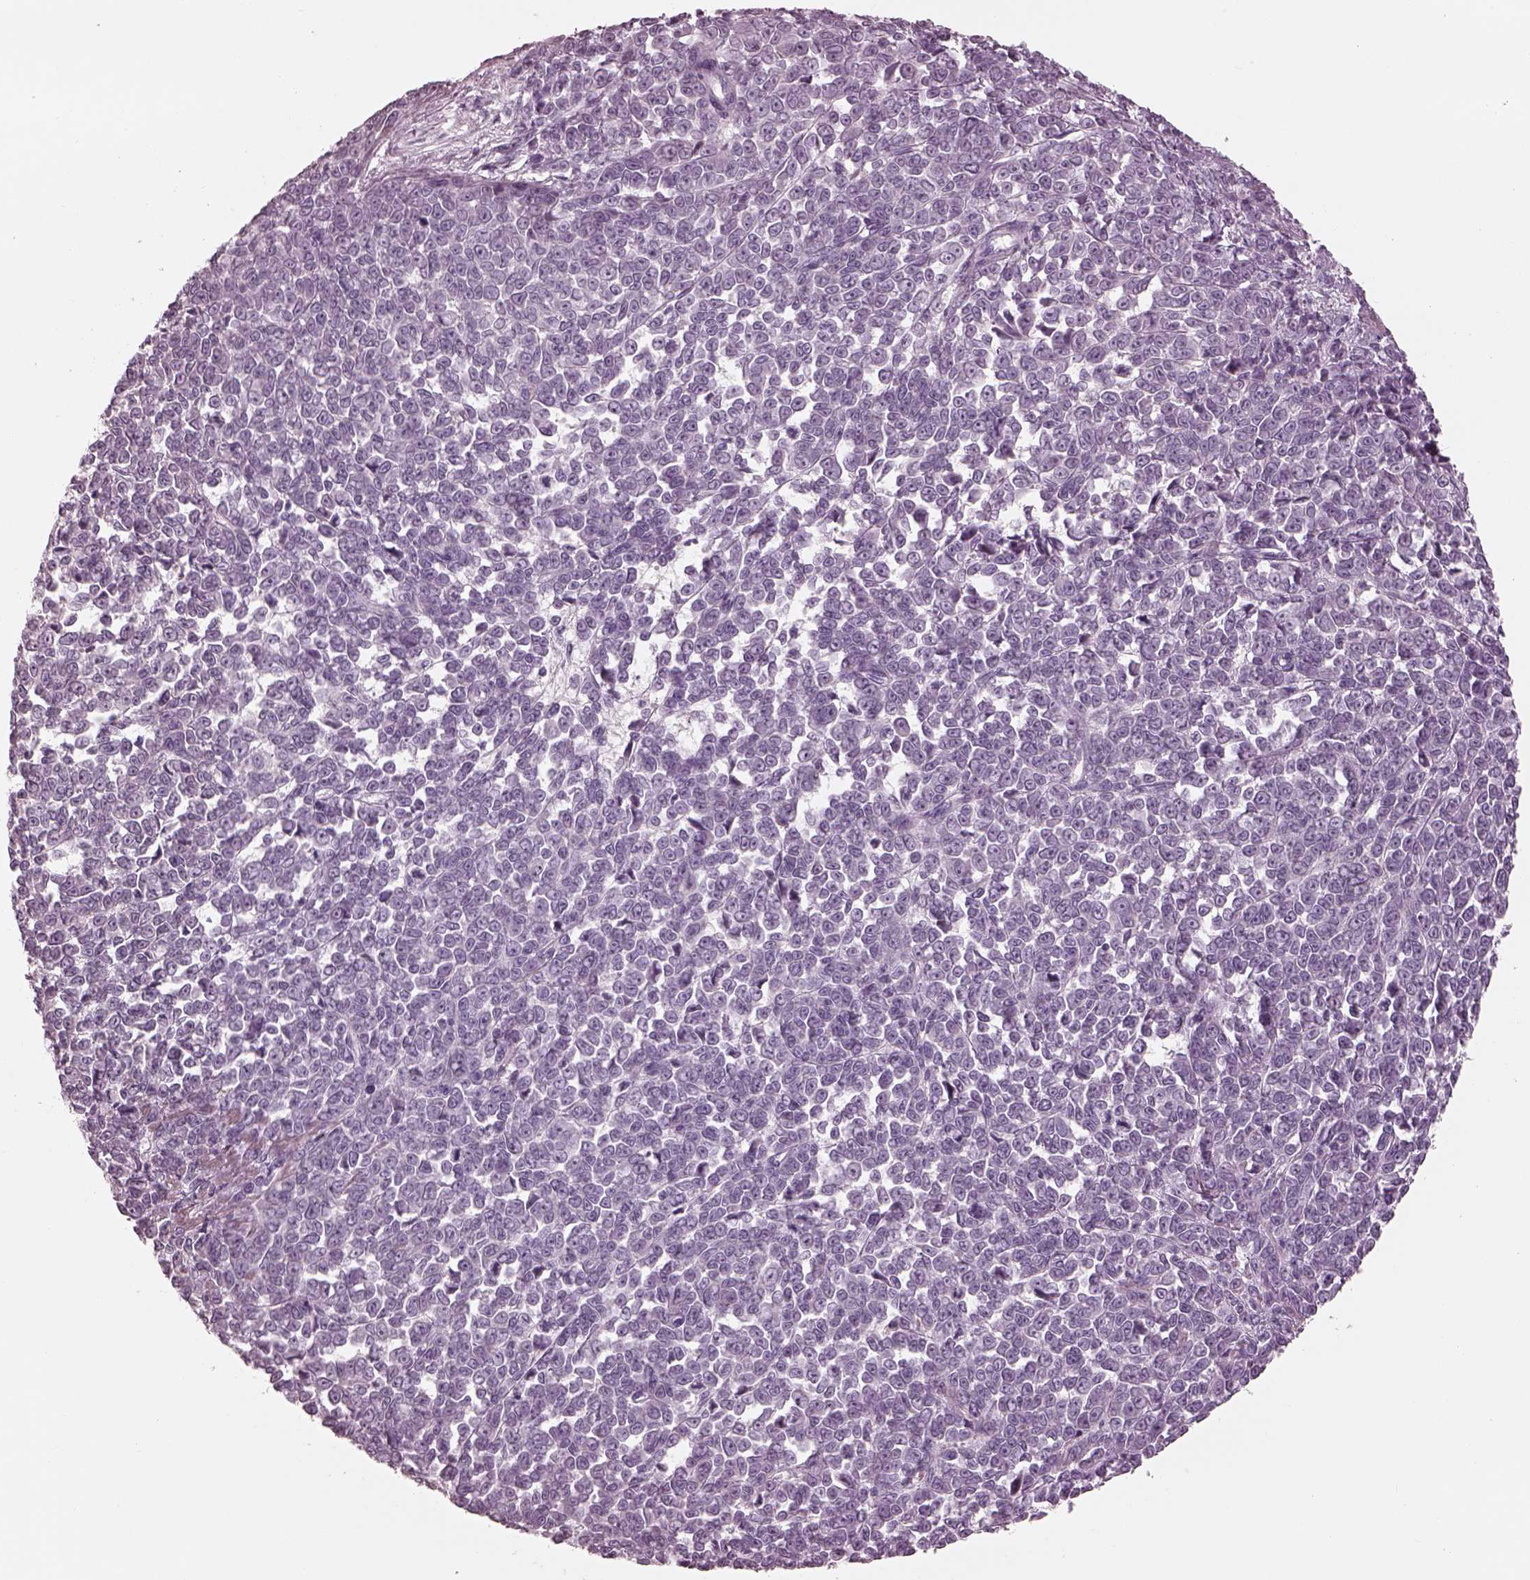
{"staining": {"intensity": "negative", "quantity": "none", "location": "none"}, "tissue": "melanoma", "cell_type": "Tumor cells", "image_type": "cancer", "snomed": [{"axis": "morphology", "description": "Malignant melanoma, NOS"}, {"axis": "topography", "description": "Skin"}], "caption": "Melanoma stained for a protein using immunohistochemistry shows no staining tumor cells.", "gene": "CADM2", "patient": {"sex": "female", "age": 95}}